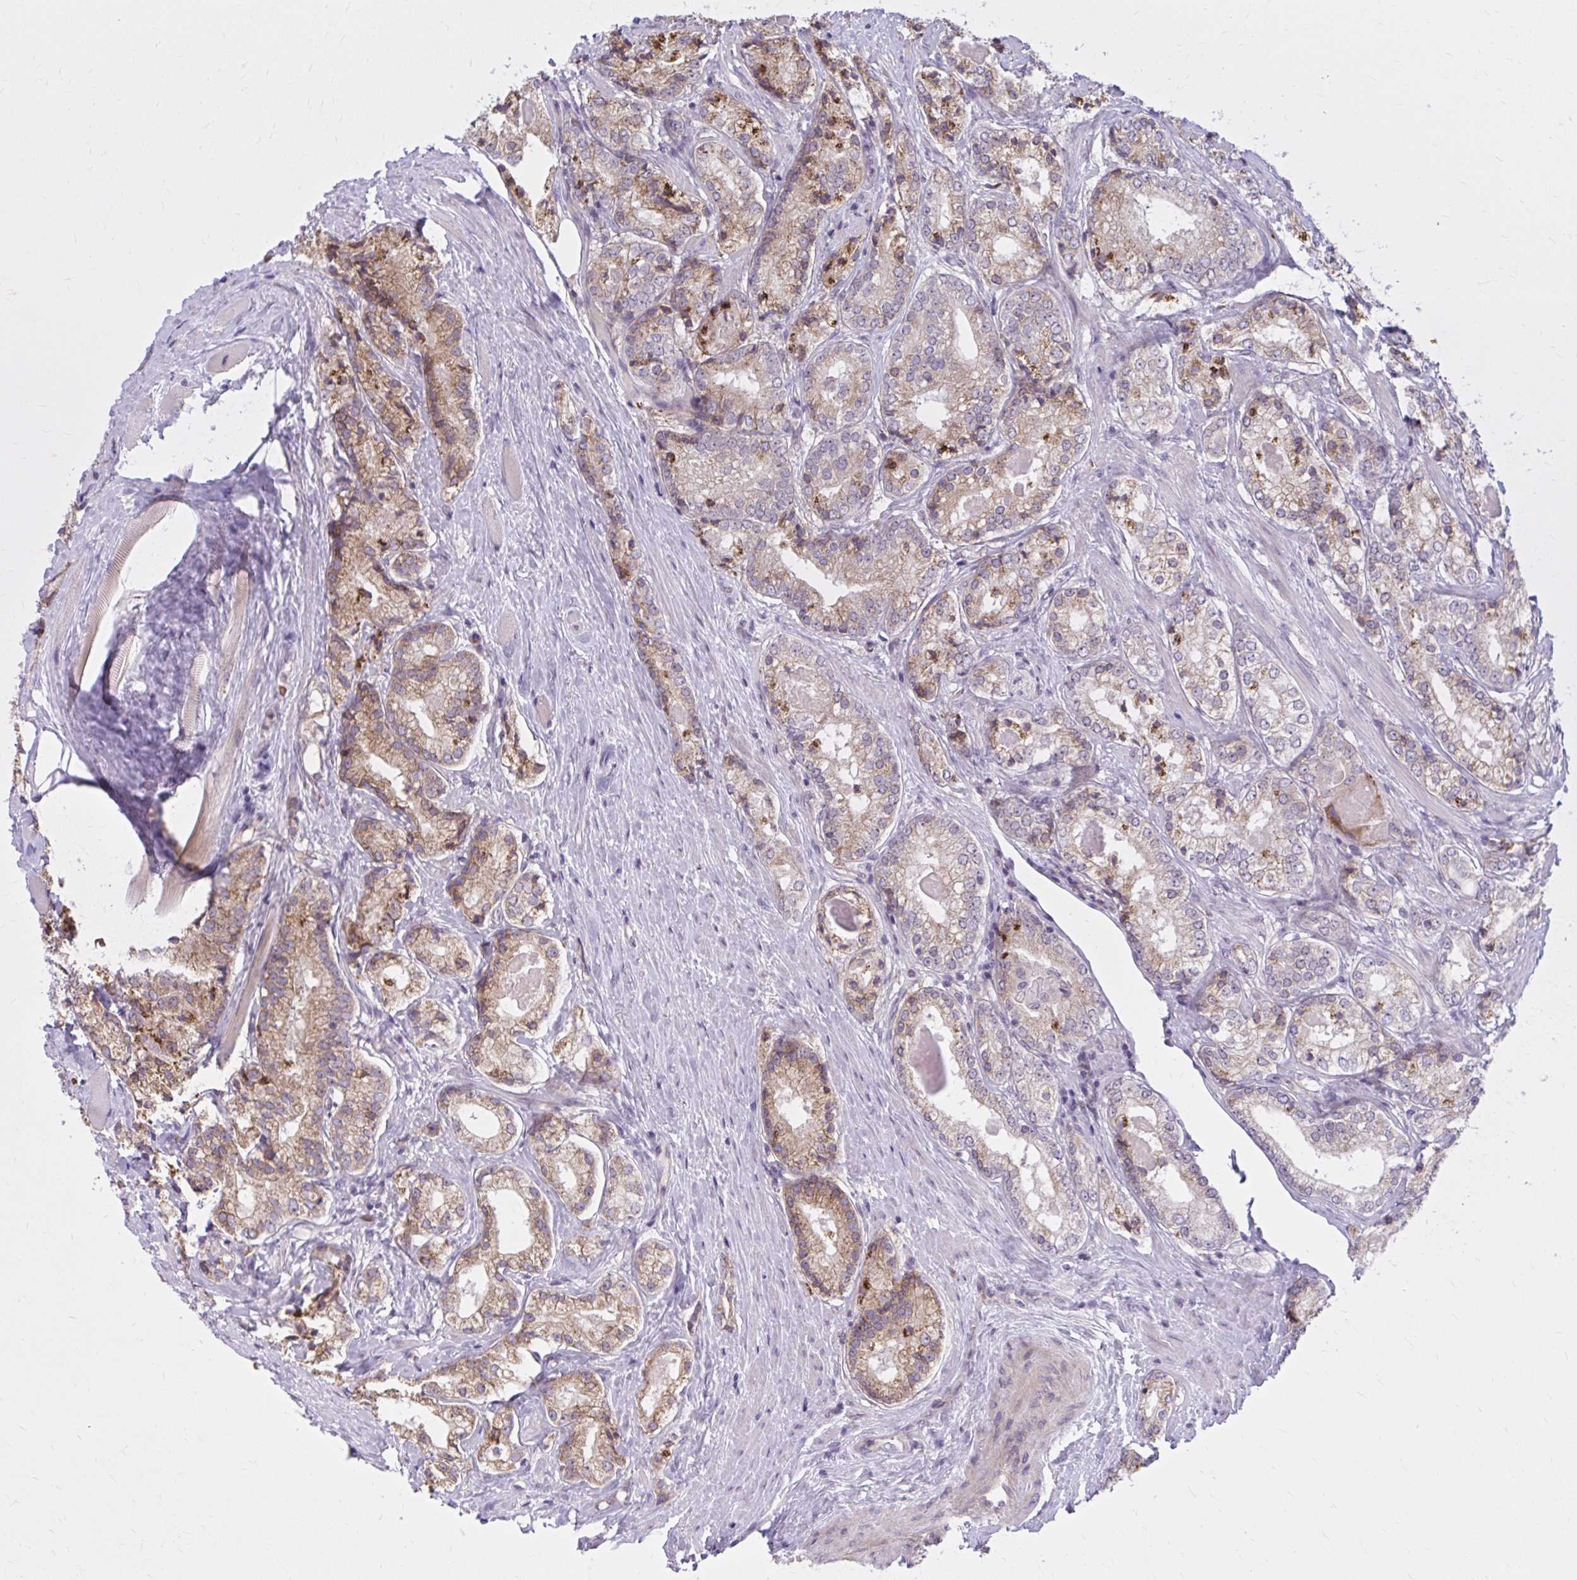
{"staining": {"intensity": "moderate", "quantity": "25%-75%", "location": "cytoplasmic/membranous"}, "tissue": "prostate cancer", "cell_type": "Tumor cells", "image_type": "cancer", "snomed": [{"axis": "morphology", "description": "Adenocarcinoma, NOS"}, {"axis": "morphology", "description": "Adenocarcinoma, Low grade"}, {"axis": "topography", "description": "Prostate"}], "caption": "Immunohistochemistry of human prostate adenocarcinoma (low-grade) demonstrates medium levels of moderate cytoplasmic/membranous expression in approximately 25%-75% of tumor cells. The staining was performed using DAB (3,3'-diaminobenzidine), with brown indicating positive protein expression. Nuclei are stained blue with hematoxylin.", "gene": "SNF8", "patient": {"sex": "male", "age": 68}}